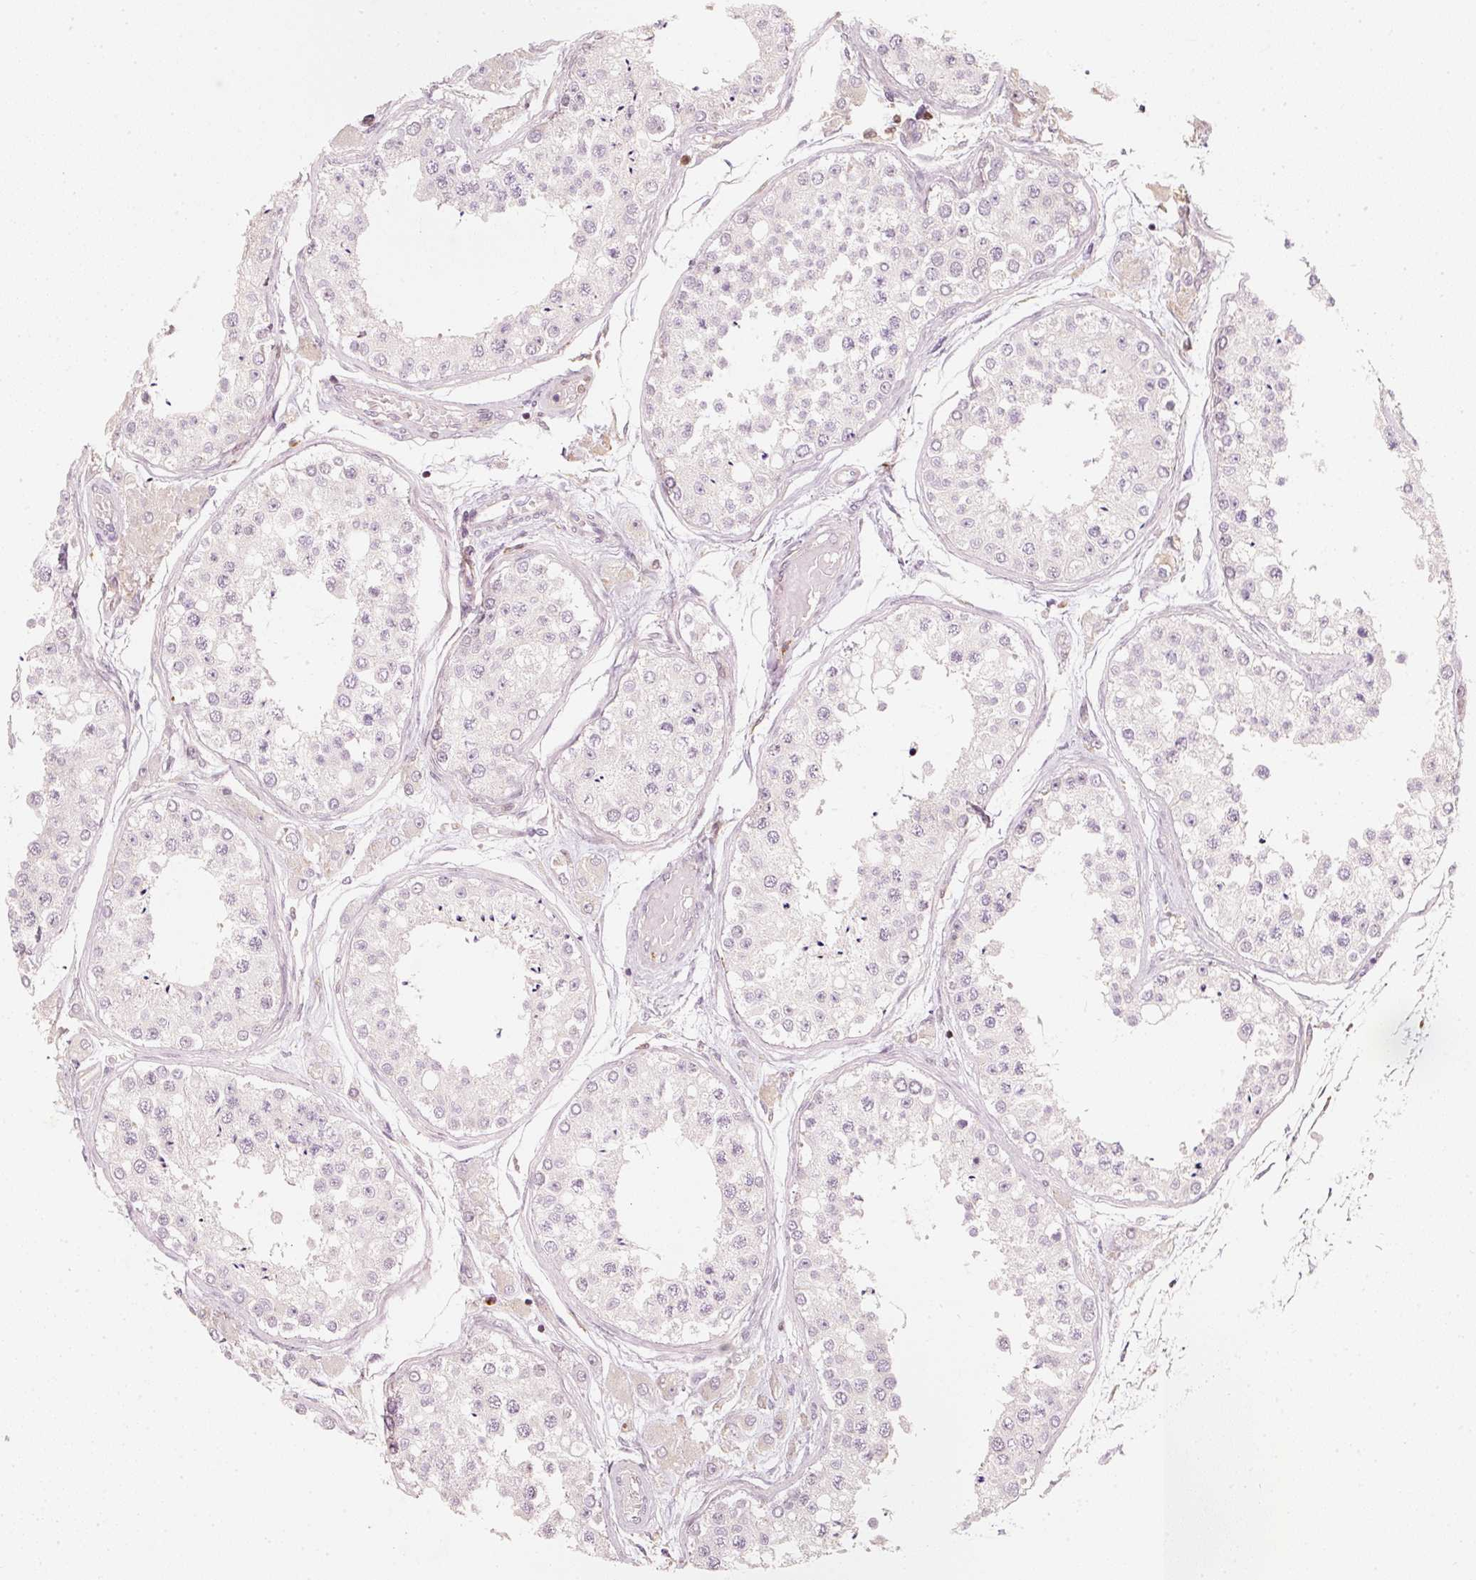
{"staining": {"intensity": "moderate", "quantity": "<25%", "location": "nuclear"}, "tissue": "testis", "cell_type": "Cells in seminiferous ducts", "image_type": "normal", "snomed": [{"axis": "morphology", "description": "Normal tissue, NOS"}, {"axis": "topography", "description": "Testis"}], "caption": "Immunohistochemistry (IHC) staining of normal testis, which displays low levels of moderate nuclear expression in about <25% of cells in seminiferous ducts indicating moderate nuclear protein staining. The staining was performed using DAB (3,3'-diaminobenzidine) (brown) for protein detection and nuclei were counterstained in hematoxylin (blue).", "gene": "TREX2", "patient": {"sex": "male", "age": 25}}